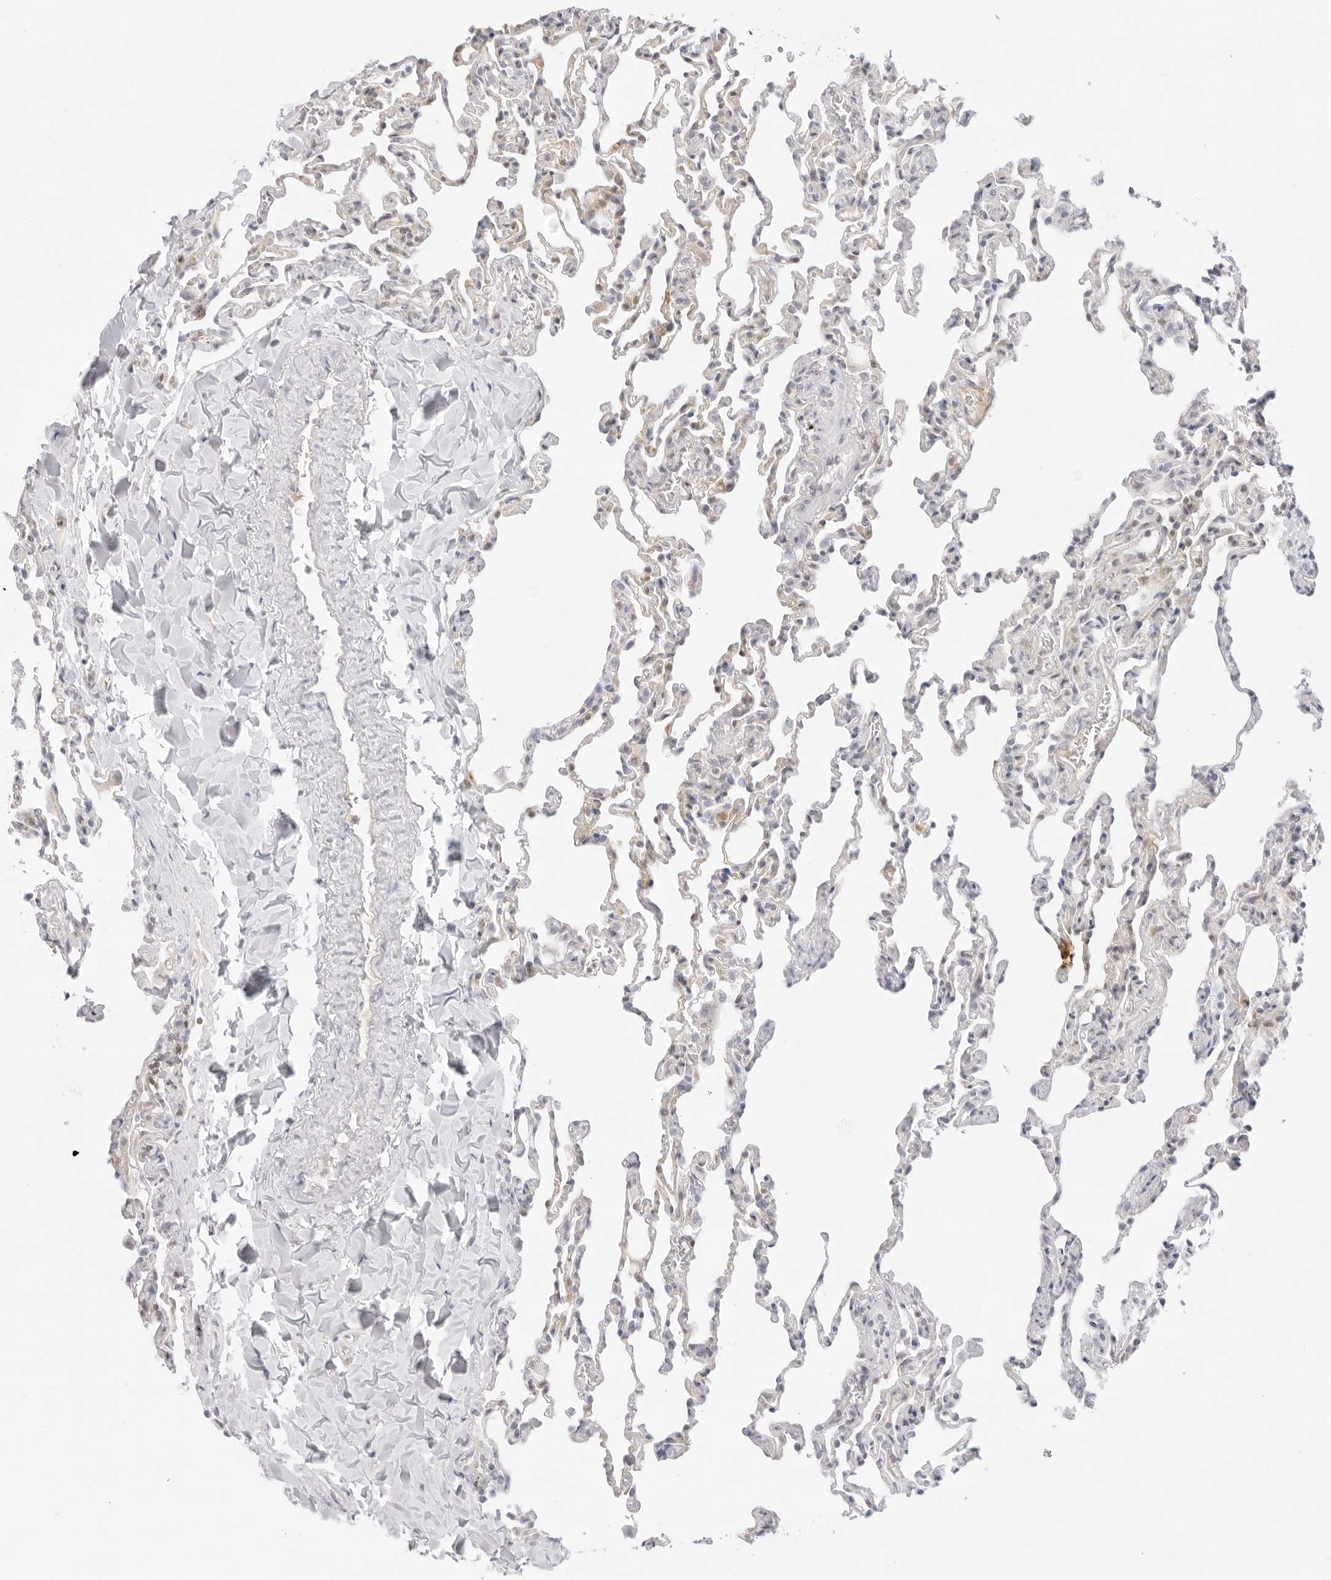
{"staining": {"intensity": "weak", "quantity": "<25%", "location": "cytoplasmic/membranous"}, "tissue": "lung", "cell_type": "Alveolar cells", "image_type": "normal", "snomed": [{"axis": "morphology", "description": "Normal tissue, NOS"}, {"axis": "topography", "description": "Lung"}], "caption": "Immunohistochemistry (IHC) of benign human lung exhibits no positivity in alveolar cells. Brightfield microscopy of immunohistochemistry (IHC) stained with DAB (brown) and hematoxylin (blue), captured at high magnification.", "gene": "TNFRSF14", "patient": {"sex": "male", "age": 20}}